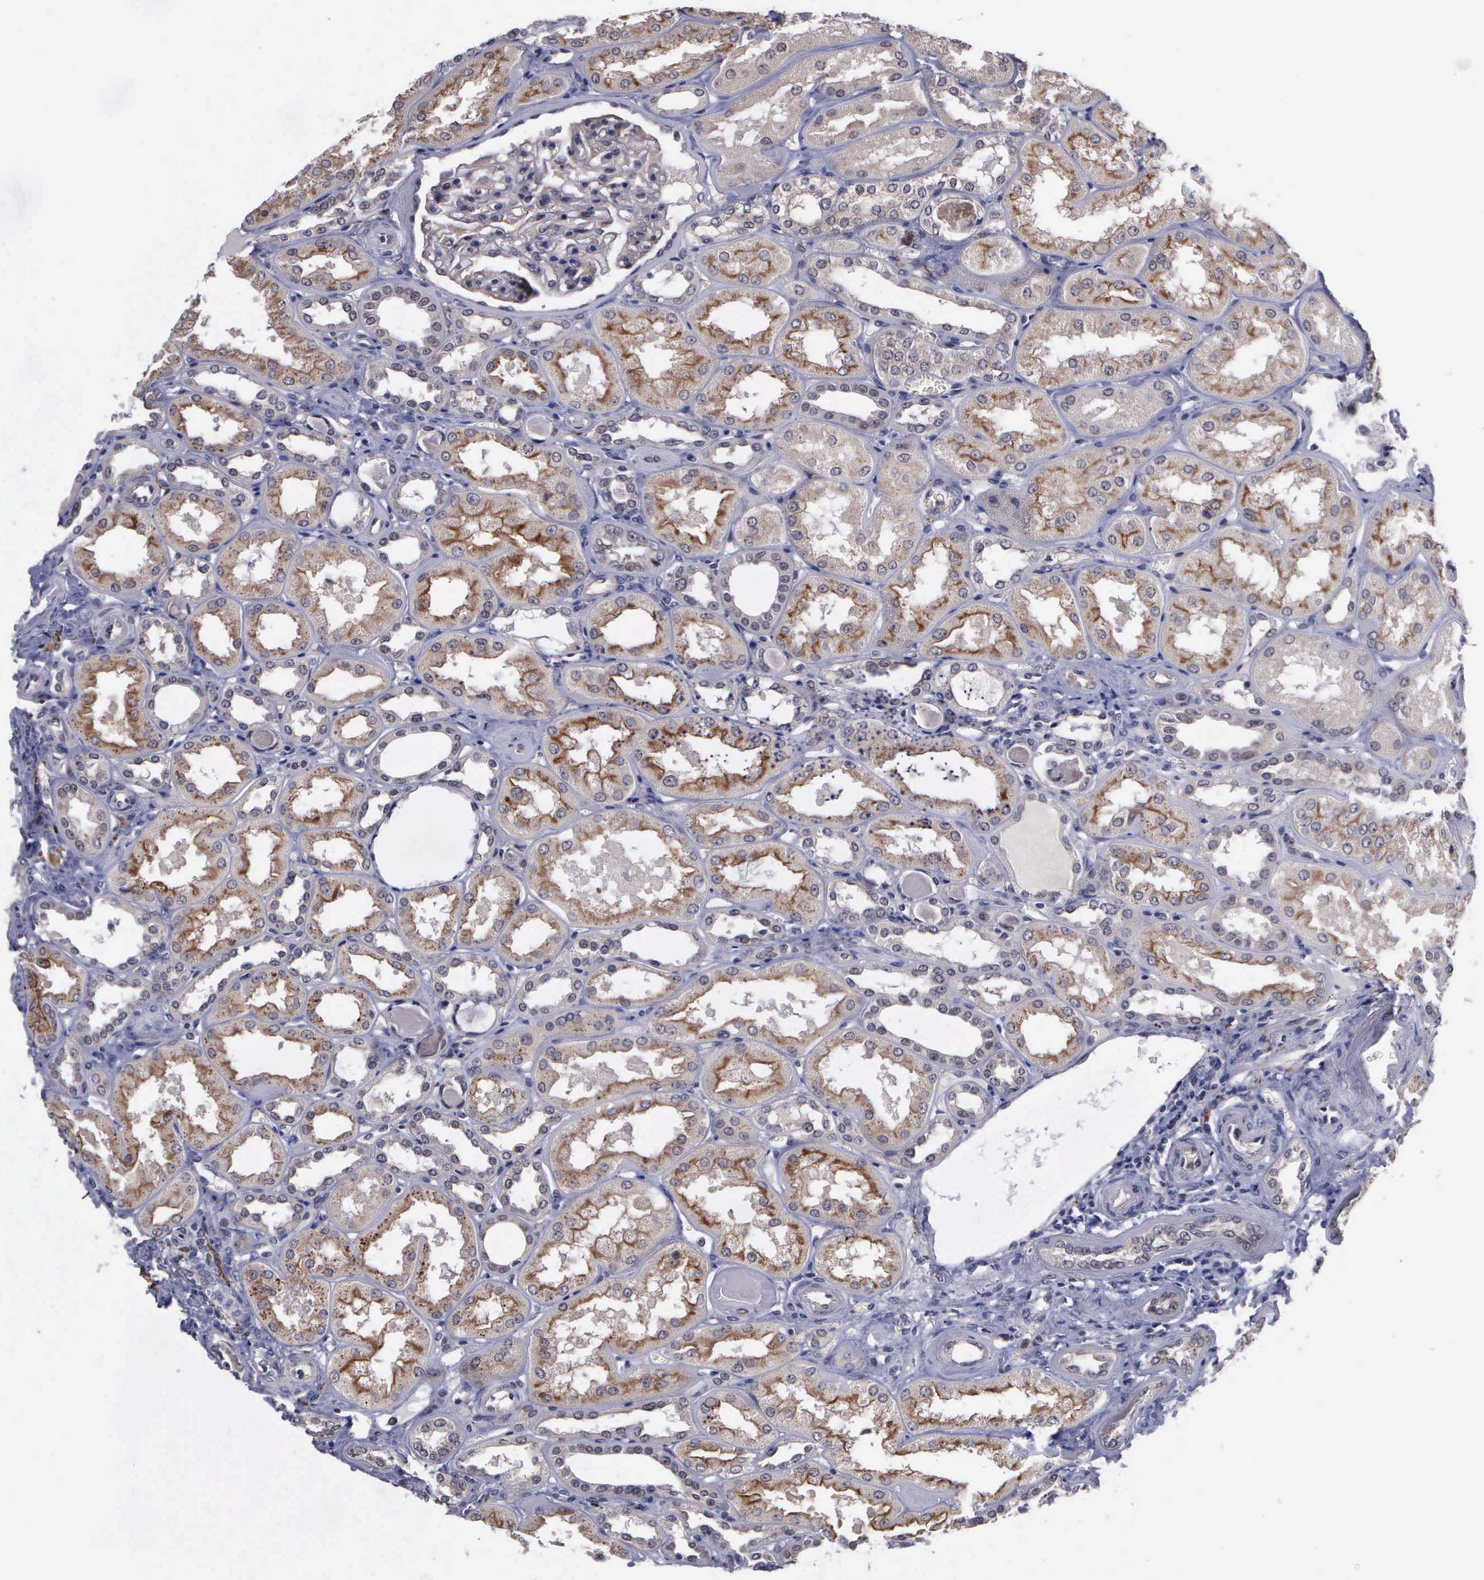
{"staining": {"intensity": "negative", "quantity": "none", "location": "none"}, "tissue": "kidney", "cell_type": "Cells in glomeruli", "image_type": "normal", "snomed": [{"axis": "morphology", "description": "Normal tissue, NOS"}, {"axis": "topography", "description": "Kidney"}], "caption": "This is an immunohistochemistry (IHC) micrograph of benign human kidney. There is no staining in cells in glomeruli.", "gene": "MAP3K9", "patient": {"sex": "male", "age": 61}}